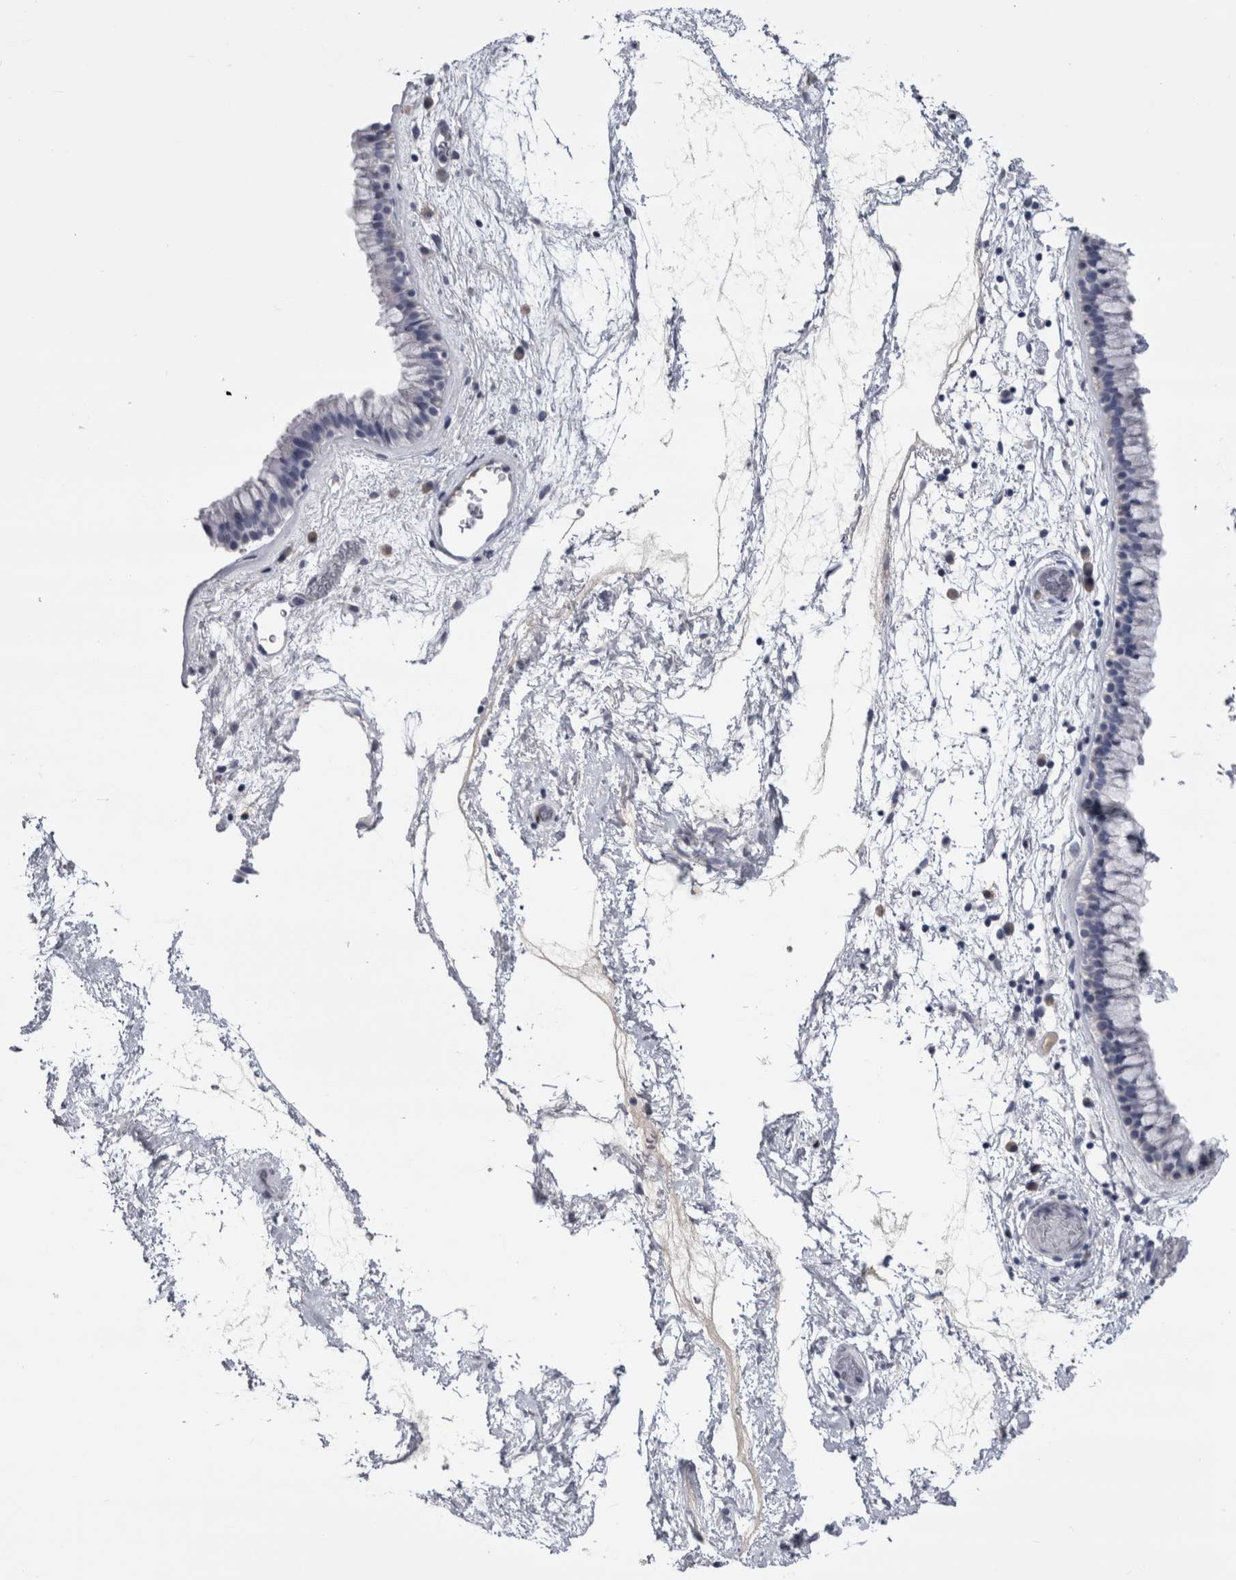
{"staining": {"intensity": "negative", "quantity": "none", "location": "none"}, "tissue": "nasopharynx", "cell_type": "Respiratory epithelial cells", "image_type": "normal", "snomed": [{"axis": "morphology", "description": "Normal tissue, NOS"}, {"axis": "morphology", "description": "Inflammation, NOS"}, {"axis": "topography", "description": "Nasopharynx"}], "caption": "Immunohistochemical staining of benign human nasopharynx exhibits no significant expression in respiratory epithelial cells. (Immunohistochemistry, brightfield microscopy, high magnification).", "gene": "PAX5", "patient": {"sex": "male", "age": 48}}